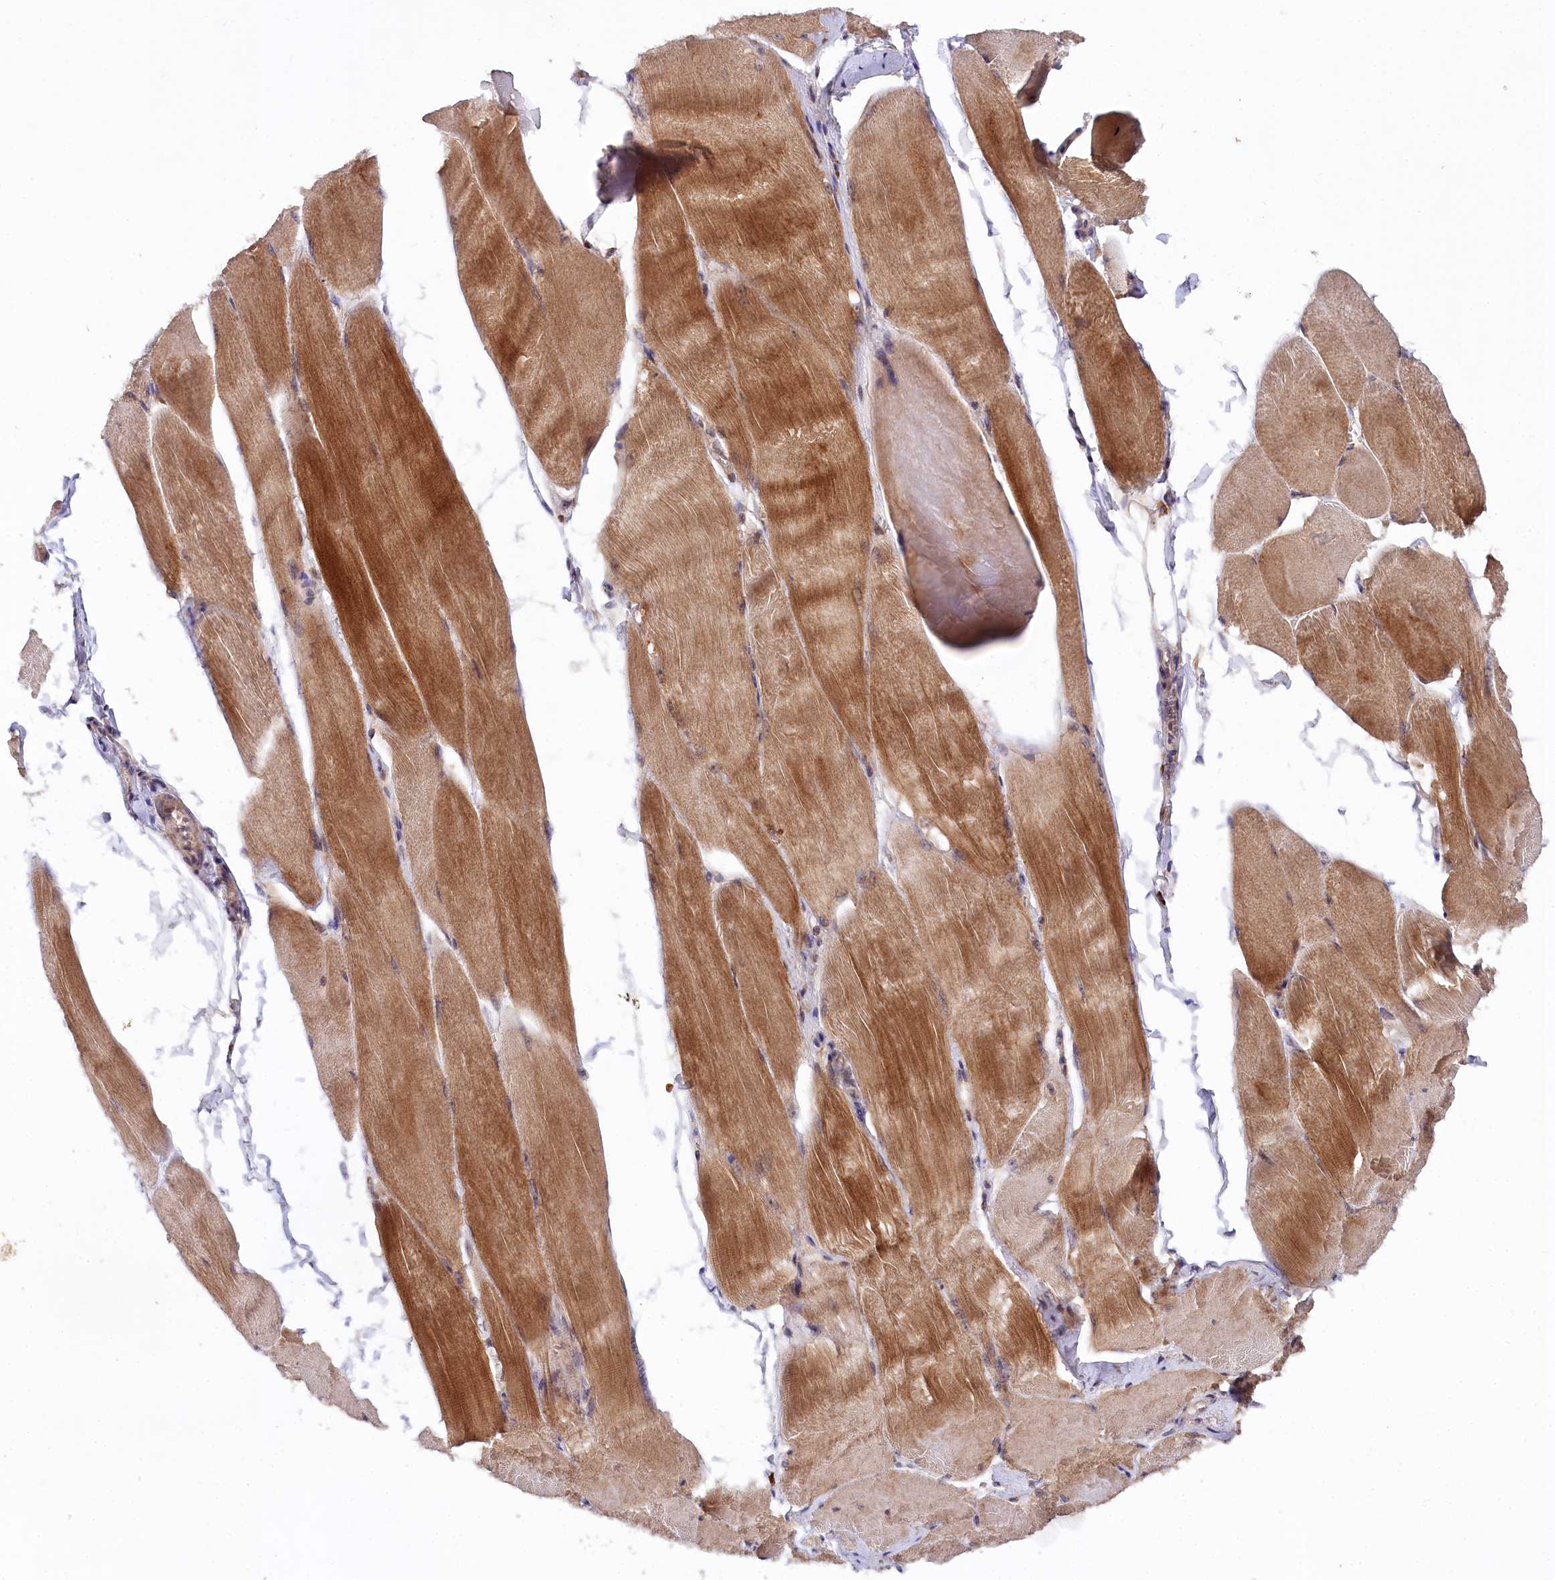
{"staining": {"intensity": "moderate", "quantity": ">75%", "location": "cytoplasmic/membranous"}, "tissue": "skeletal muscle", "cell_type": "Myocytes", "image_type": "normal", "snomed": [{"axis": "morphology", "description": "Normal tissue, NOS"}, {"axis": "morphology", "description": "Basal cell carcinoma"}, {"axis": "topography", "description": "Skeletal muscle"}], "caption": "This photomicrograph demonstrates normal skeletal muscle stained with immunohistochemistry to label a protein in brown. The cytoplasmic/membranous of myocytes show moderate positivity for the protein. Nuclei are counter-stained blue.", "gene": "PHLDB1", "patient": {"sex": "female", "age": 64}}